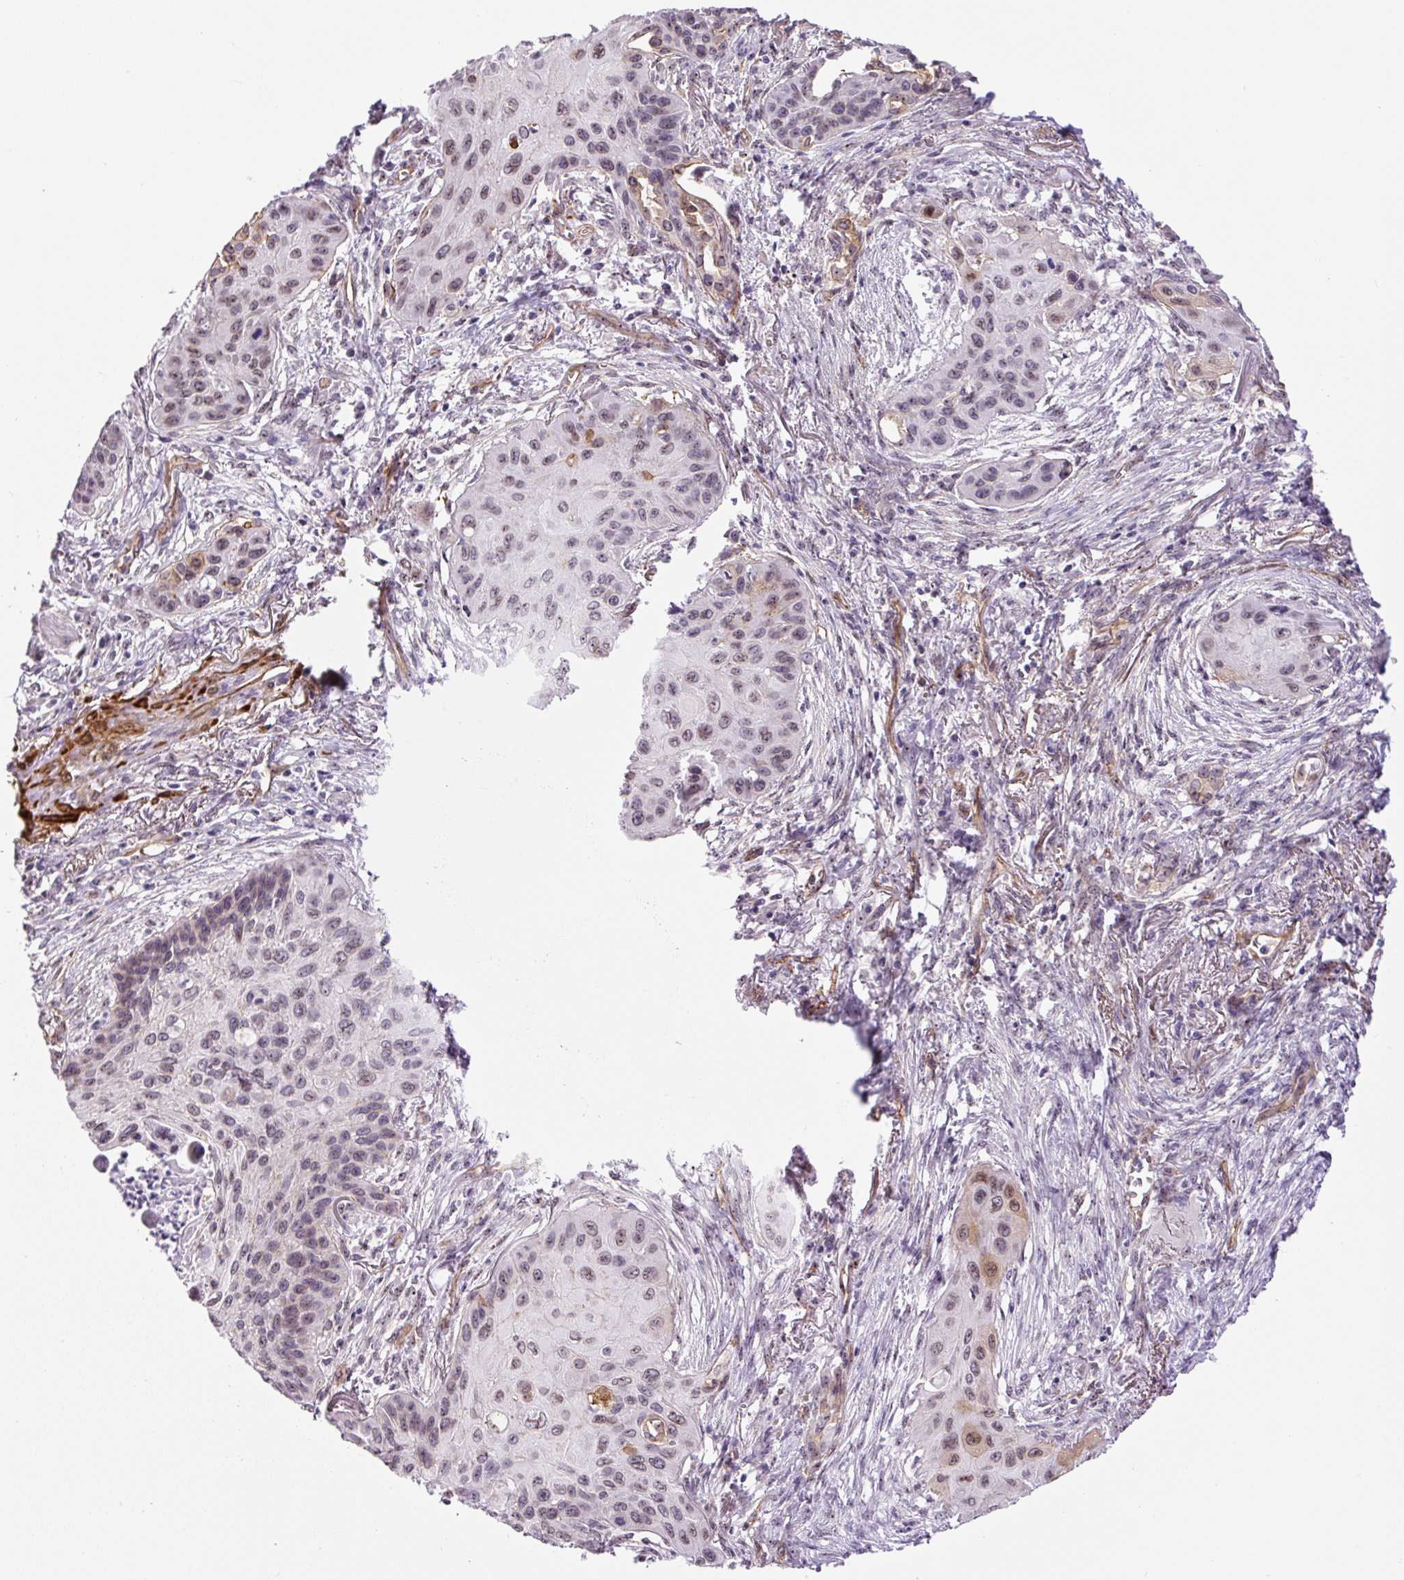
{"staining": {"intensity": "weak", "quantity": "25%-75%", "location": "nuclear"}, "tissue": "lung cancer", "cell_type": "Tumor cells", "image_type": "cancer", "snomed": [{"axis": "morphology", "description": "Squamous cell carcinoma, NOS"}, {"axis": "topography", "description": "Lung"}], "caption": "Tumor cells exhibit low levels of weak nuclear expression in about 25%-75% of cells in lung squamous cell carcinoma.", "gene": "MYO5C", "patient": {"sex": "male", "age": 71}}